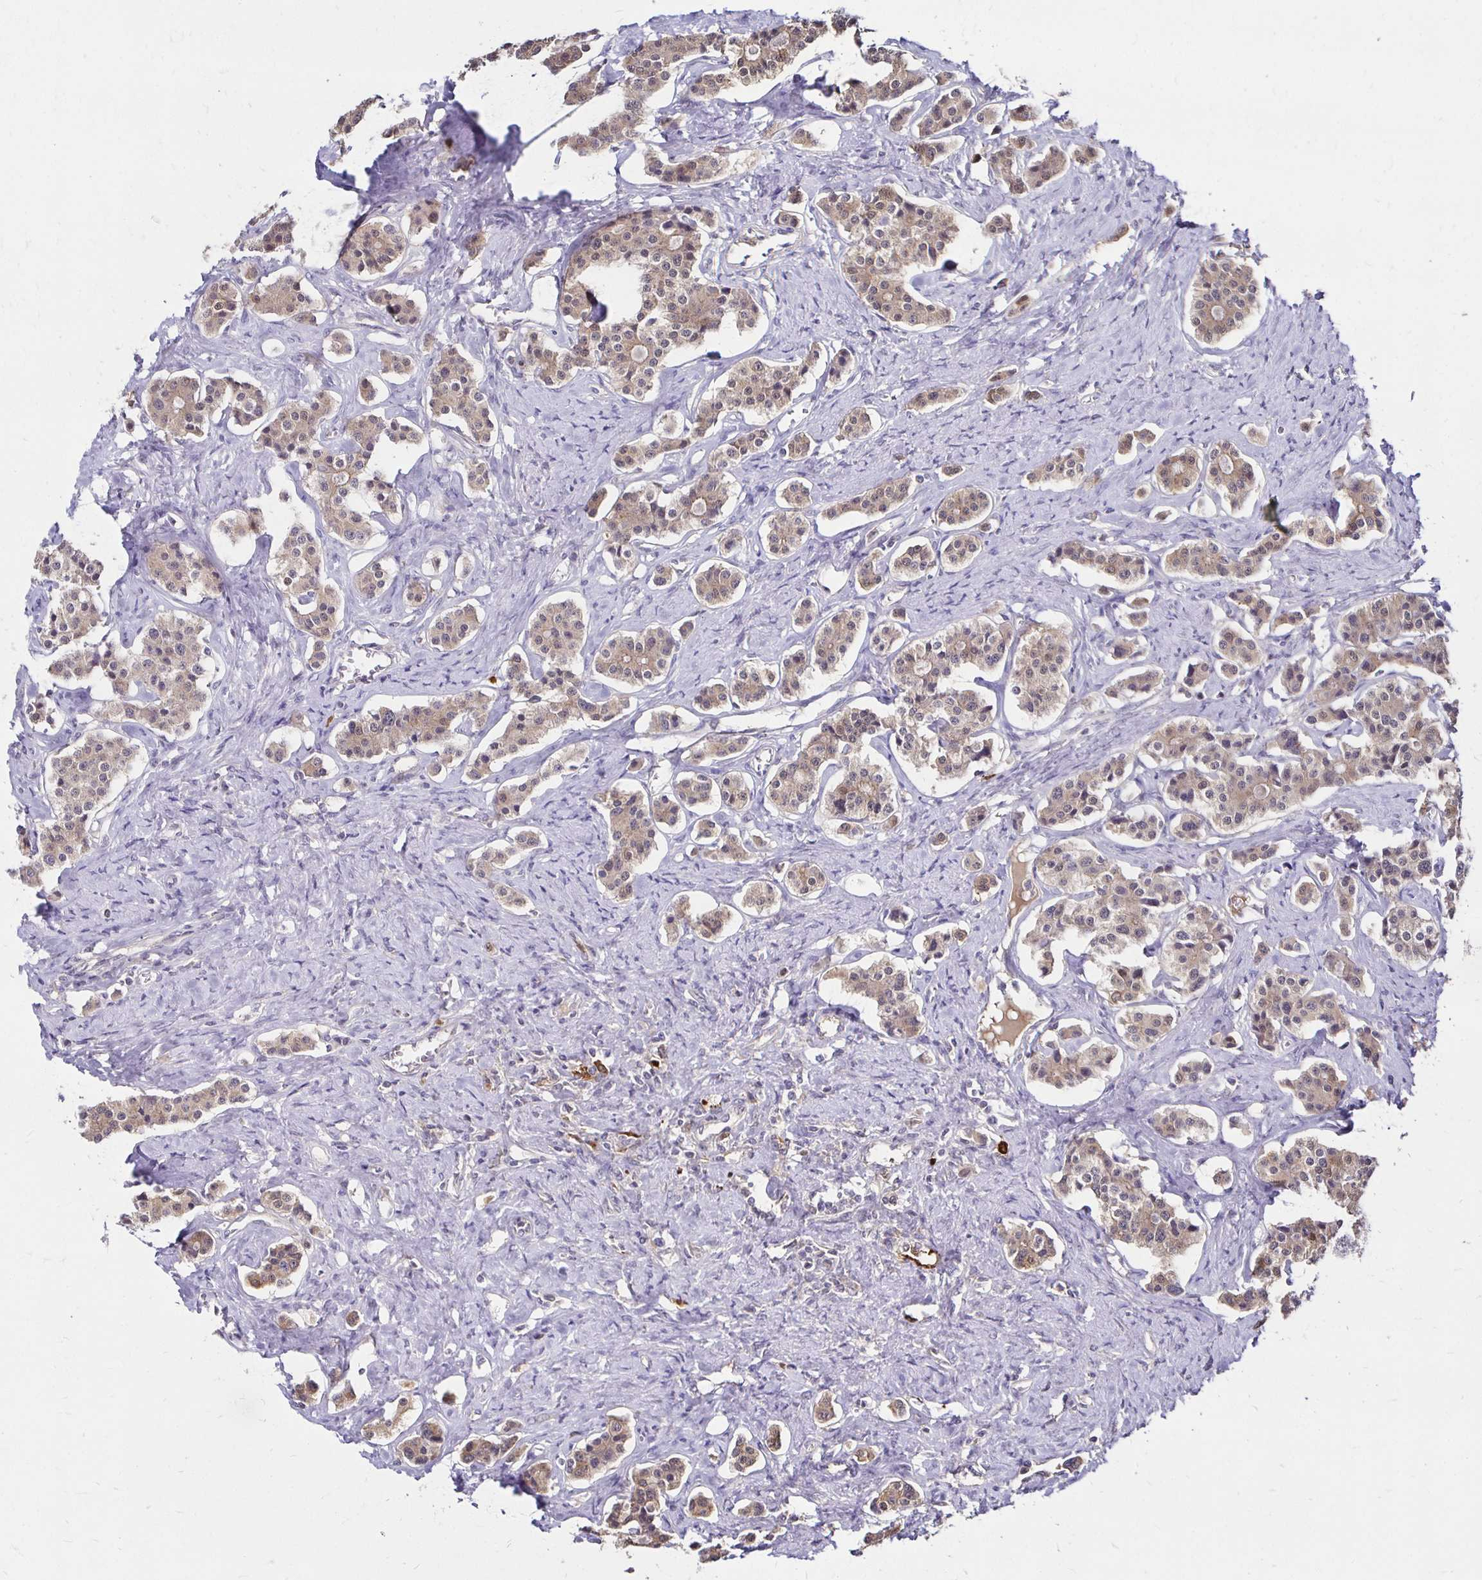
{"staining": {"intensity": "weak", "quantity": "25%-75%", "location": "cytoplasmic/membranous,nuclear"}, "tissue": "carcinoid", "cell_type": "Tumor cells", "image_type": "cancer", "snomed": [{"axis": "morphology", "description": "Carcinoid, malignant, NOS"}, {"axis": "topography", "description": "Small intestine"}], "caption": "IHC photomicrograph of neoplastic tissue: human carcinoid stained using immunohistochemistry (IHC) shows low levels of weak protein expression localized specifically in the cytoplasmic/membranous and nuclear of tumor cells, appearing as a cytoplasmic/membranous and nuclear brown color.", "gene": "TXN", "patient": {"sex": "male", "age": 63}}